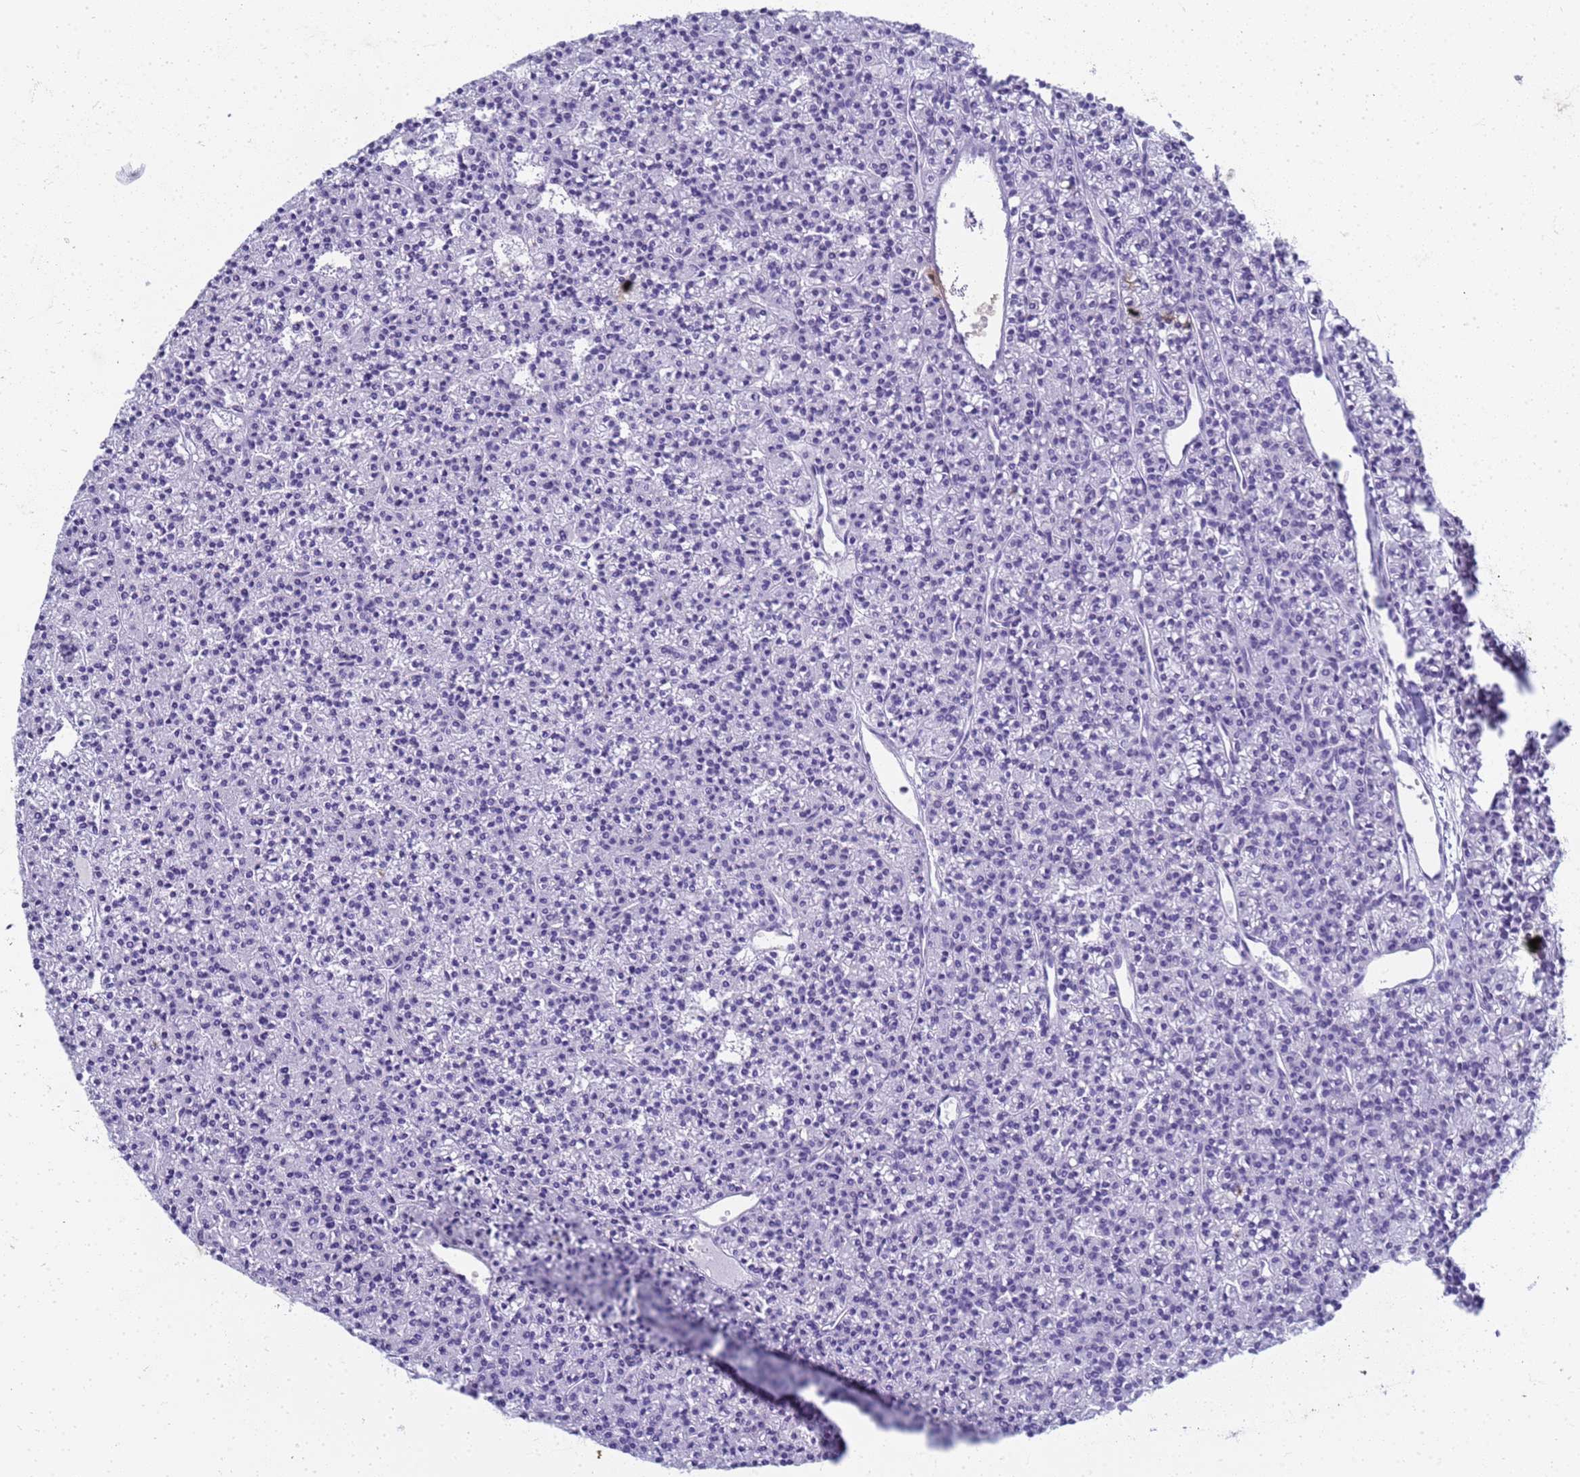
{"staining": {"intensity": "negative", "quantity": "none", "location": "none"}, "tissue": "parathyroid gland", "cell_type": "Glandular cells", "image_type": "normal", "snomed": [{"axis": "morphology", "description": "Normal tissue, NOS"}, {"axis": "topography", "description": "Parathyroid gland"}], "caption": "High power microscopy histopathology image of an immunohistochemistry micrograph of unremarkable parathyroid gland, revealing no significant staining in glandular cells.", "gene": "SLC7A9", "patient": {"sex": "female", "age": 45}}